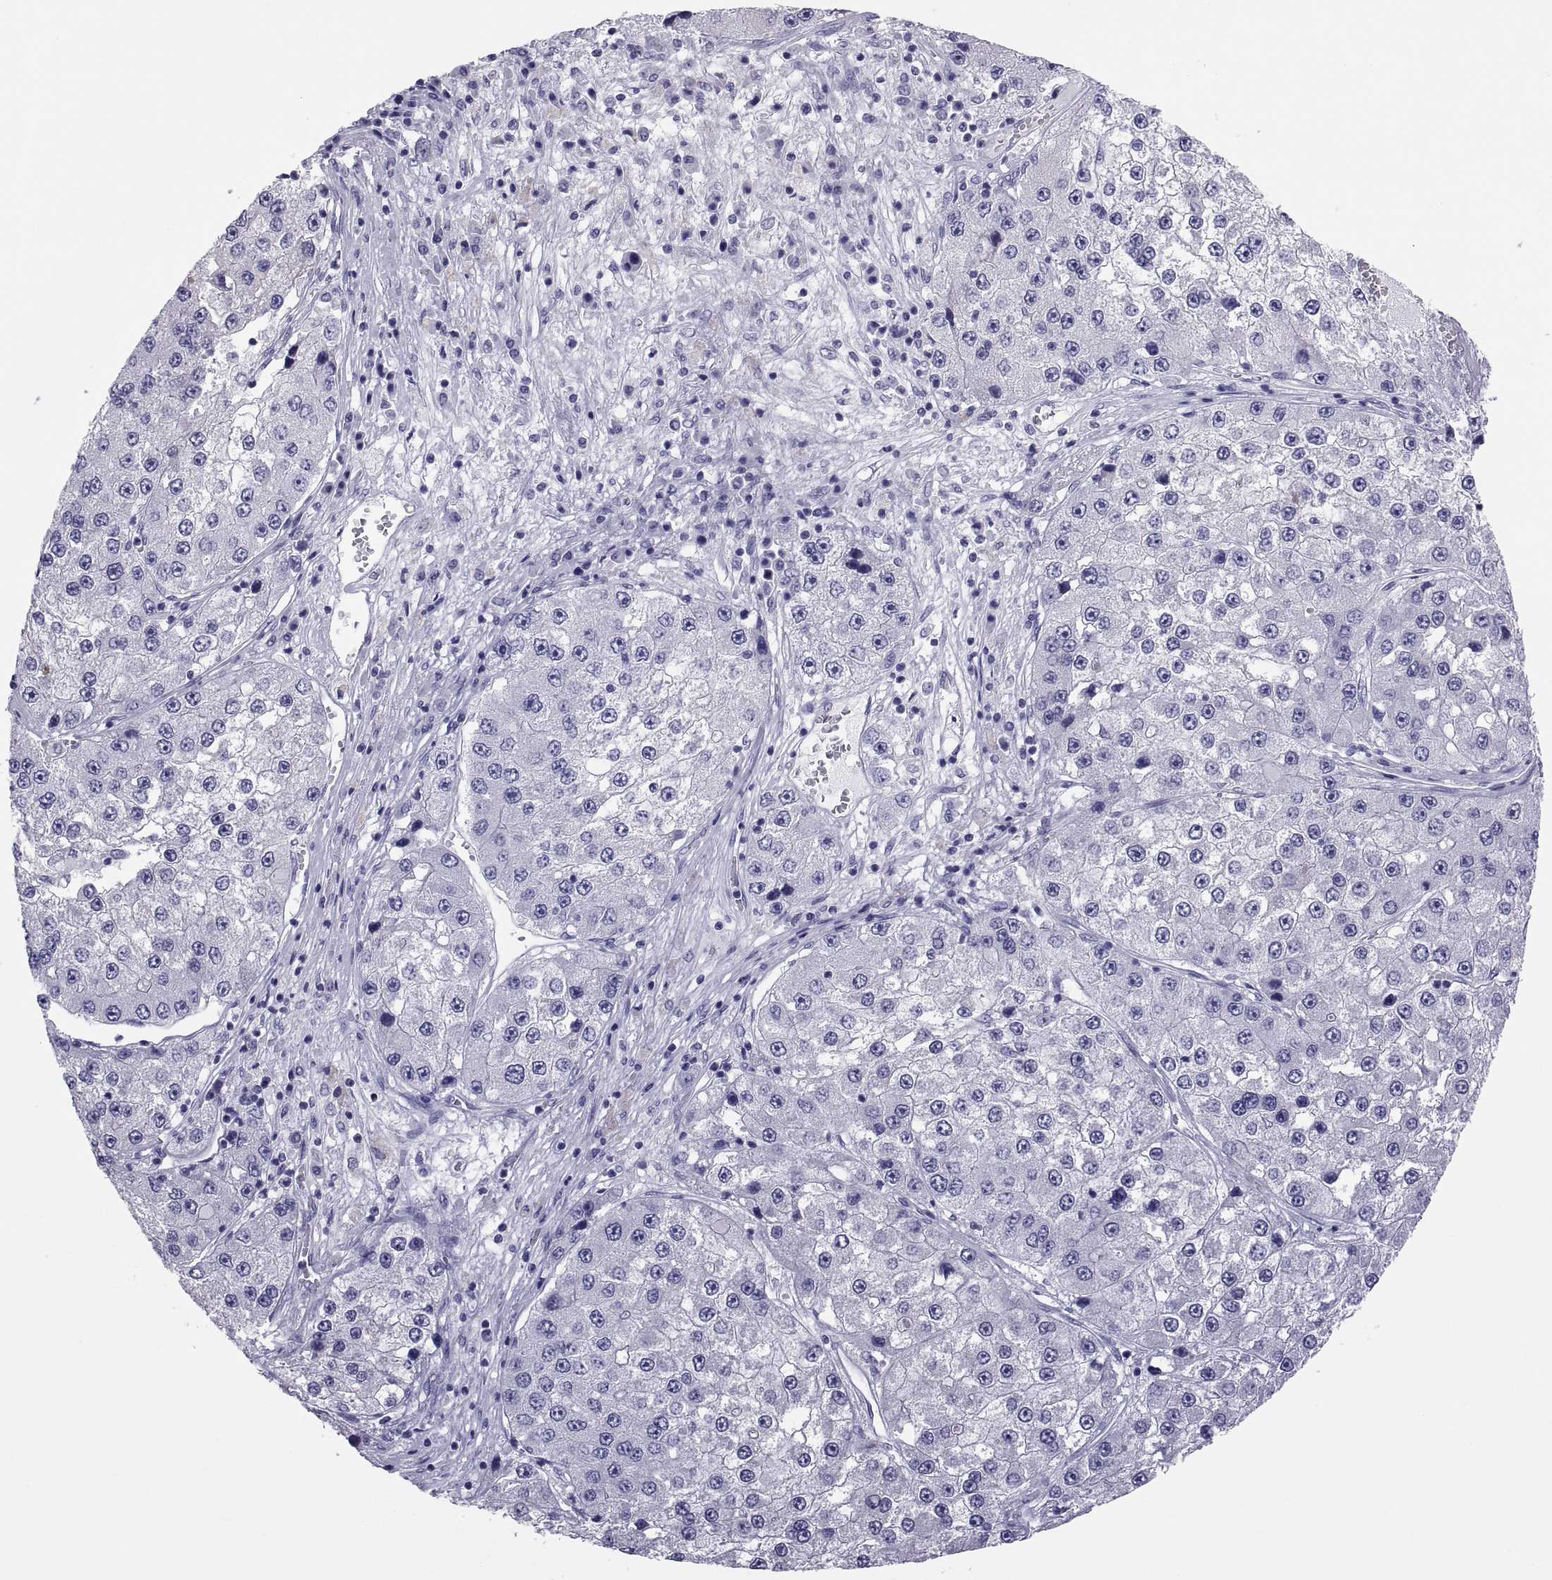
{"staining": {"intensity": "negative", "quantity": "none", "location": "none"}, "tissue": "liver cancer", "cell_type": "Tumor cells", "image_type": "cancer", "snomed": [{"axis": "morphology", "description": "Carcinoma, Hepatocellular, NOS"}, {"axis": "topography", "description": "Liver"}], "caption": "IHC image of neoplastic tissue: human liver cancer stained with DAB displays no significant protein expression in tumor cells.", "gene": "RNASE12", "patient": {"sex": "female", "age": 73}}